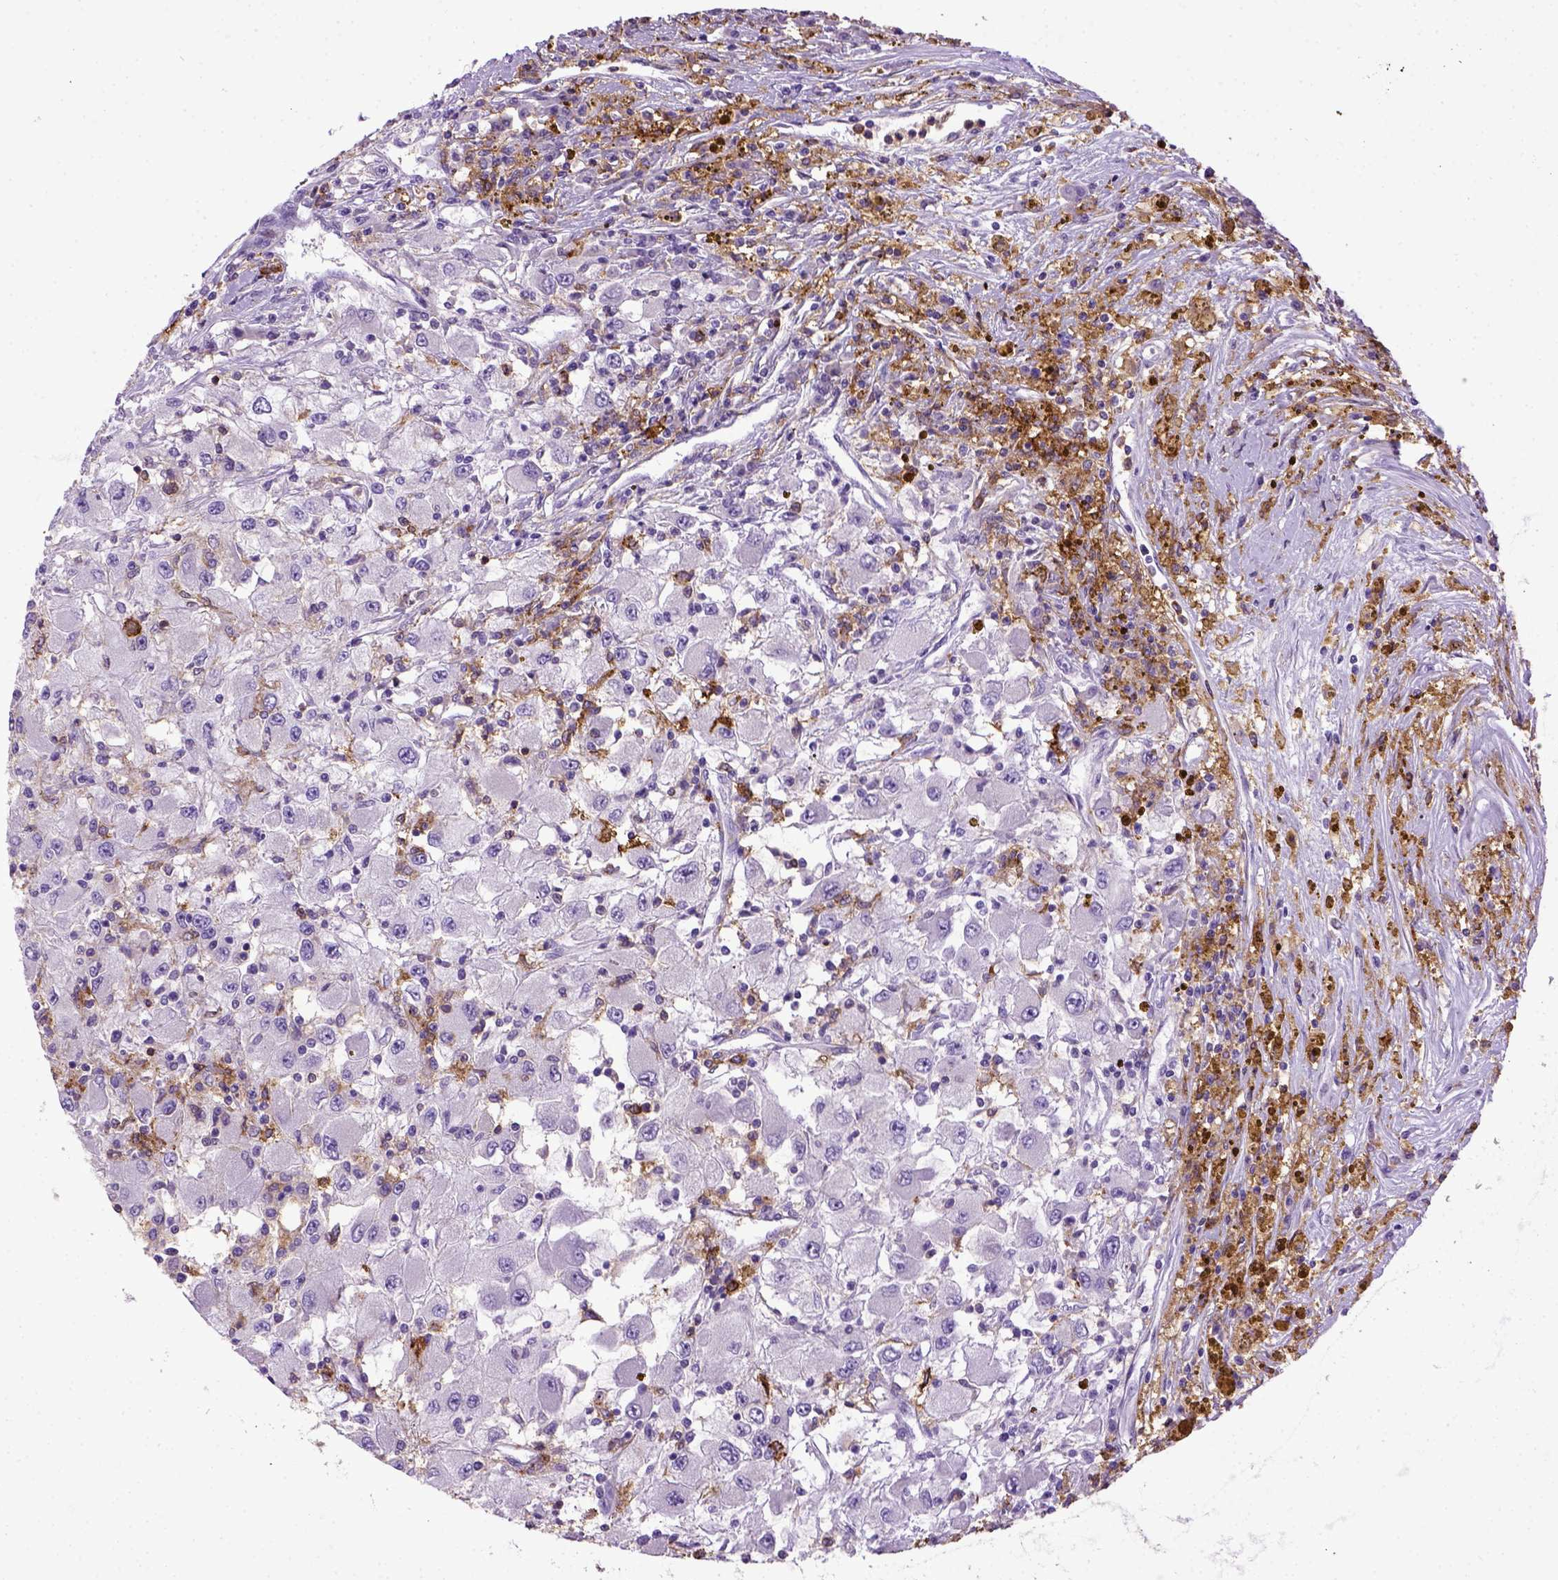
{"staining": {"intensity": "negative", "quantity": "none", "location": "none"}, "tissue": "renal cancer", "cell_type": "Tumor cells", "image_type": "cancer", "snomed": [{"axis": "morphology", "description": "Adenocarcinoma, NOS"}, {"axis": "topography", "description": "Kidney"}], "caption": "The immunohistochemistry photomicrograph has no significant staining in tumor cells of renal cancer (adenocarcinoma) tissue.", "gene": "ITGAX", "patient": {"sex": "female", "age": 67}}